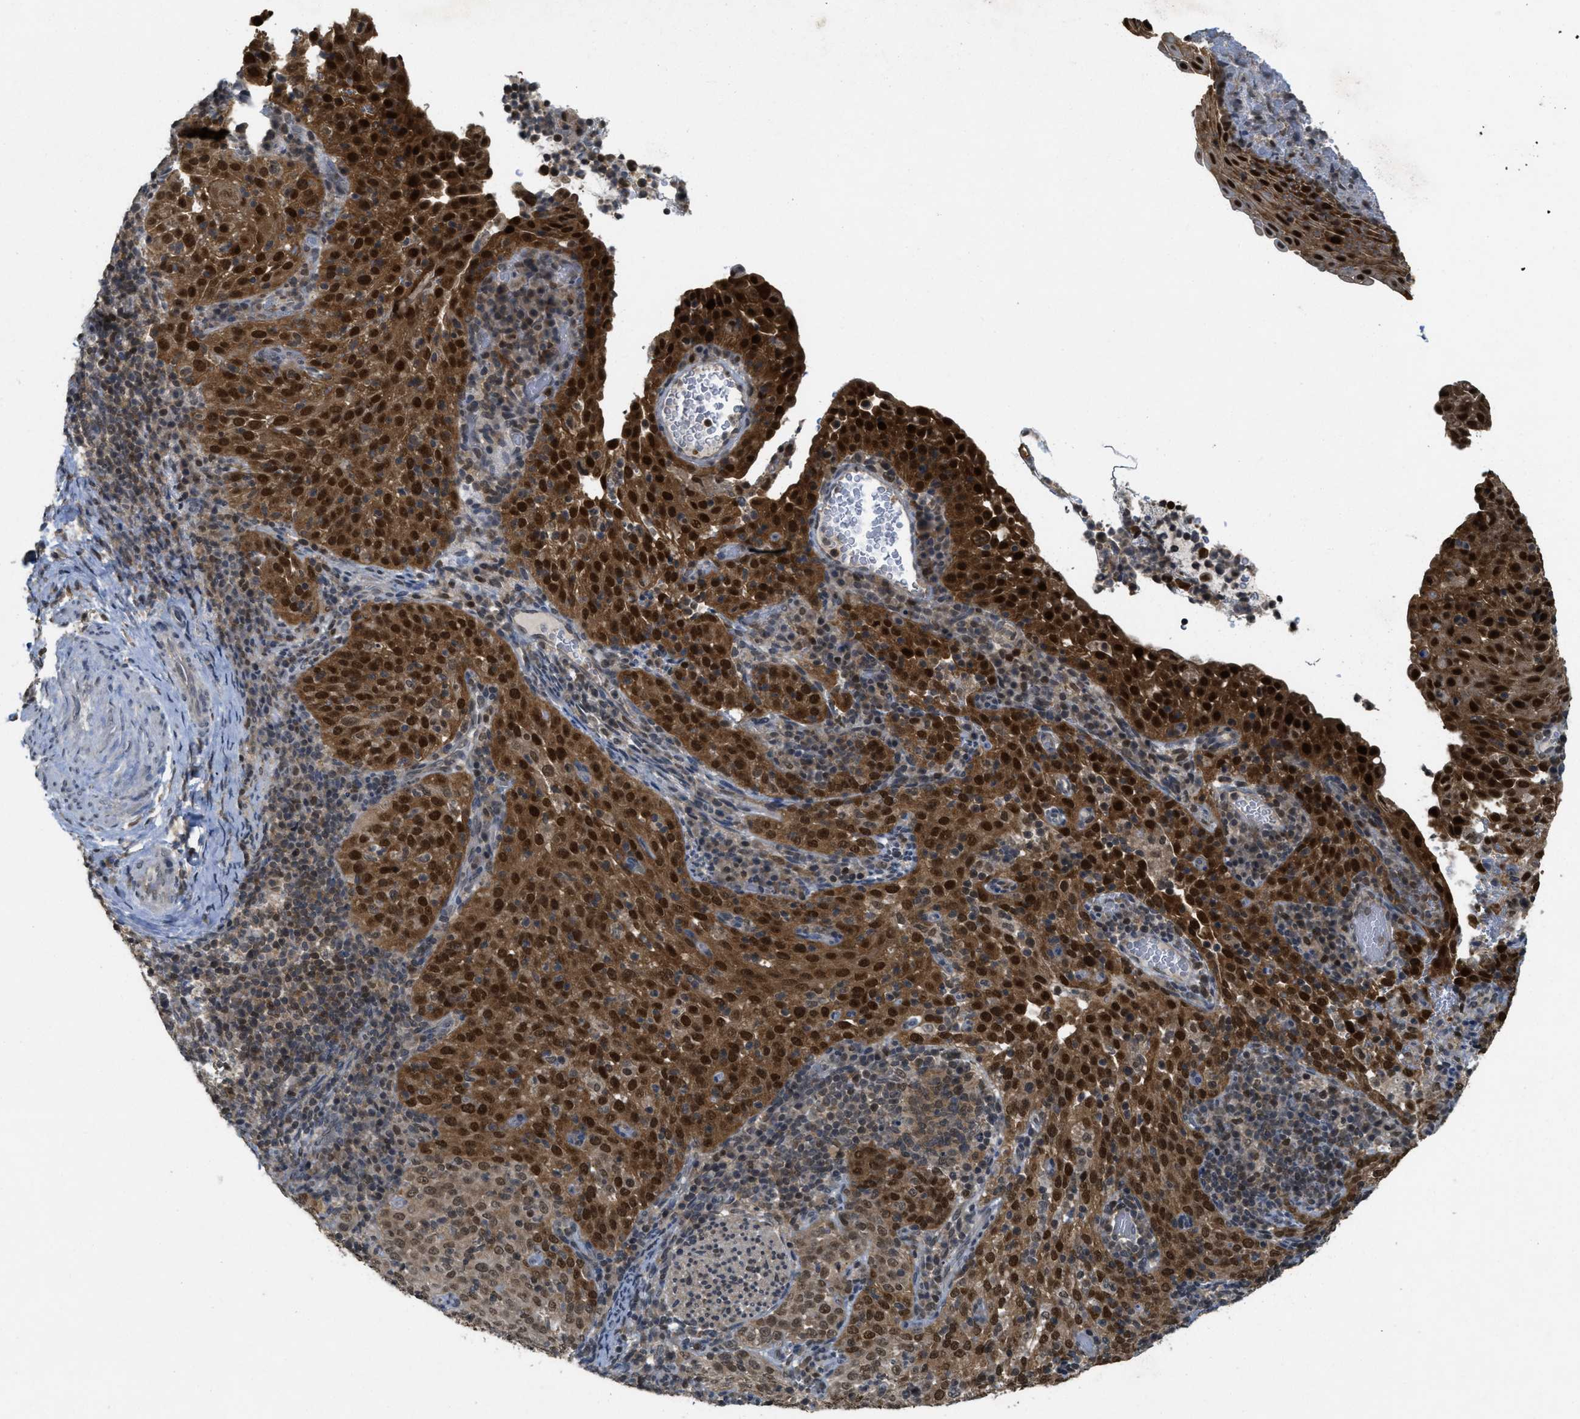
{"staining": {"intensity": "strong", "quantity": ">75%", "location": "cytoplasmic/membranous,nuclear"}, "tissue": "cervical cancer", "cell_type": "Tumor cells", "image_type": "cancer", "snomed": [{"axis": "morphology", "description": "Squamous cell carcinoma, NOS"}, {"axis": "topography", "description": "Cervix"}], "caption": "IHC micrograph of human cervical cancer stained for a protein (brown), which reveals high levels of strong cytoplasmic/membranous and nuclear positivity in approximately >75% of tumor cells.", "gene": "DNAJB1", "patient": {"sex": "female", "age": 51}}